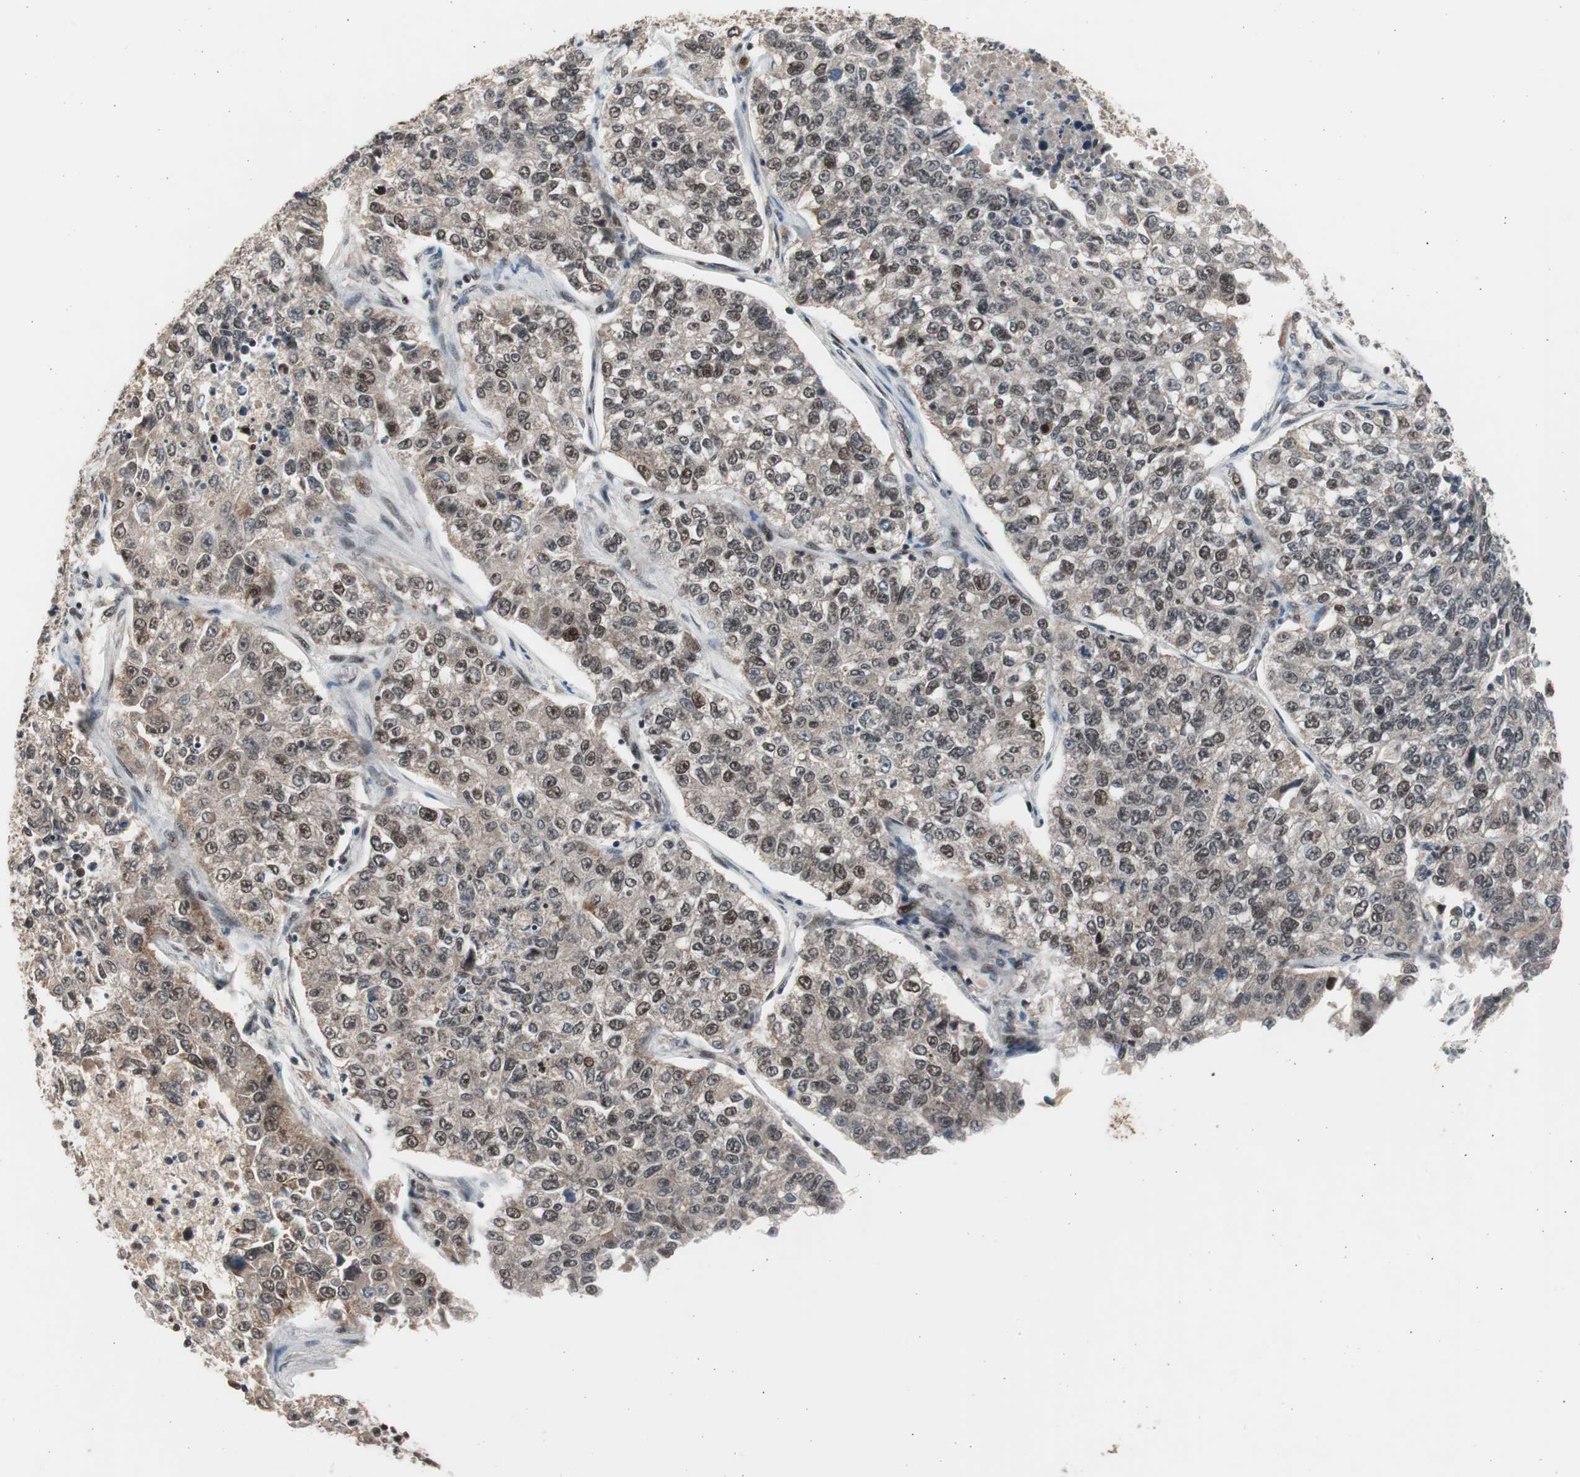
{"staining": {"intensity": "moderate", "quantity": ">75%", "location": "nuclear"}, "tissue": "lung cancer", "cell_type": "Tumor cells", "image_type": "cancer", "snomed": [{"axis": "morphology", "description": "Adenocarcinoma, NOS"}, {"axis": "topography", "description": "Lung"}], "caption": "The photomicrograph reveals immunohistochemical staining of lung cancer (adenocarcinoma). There is moderate nuclear positivity is seen in about >75% of tumor cells.", "gene": "RPA1", "patient": {"sex": "male", "age": 49}}